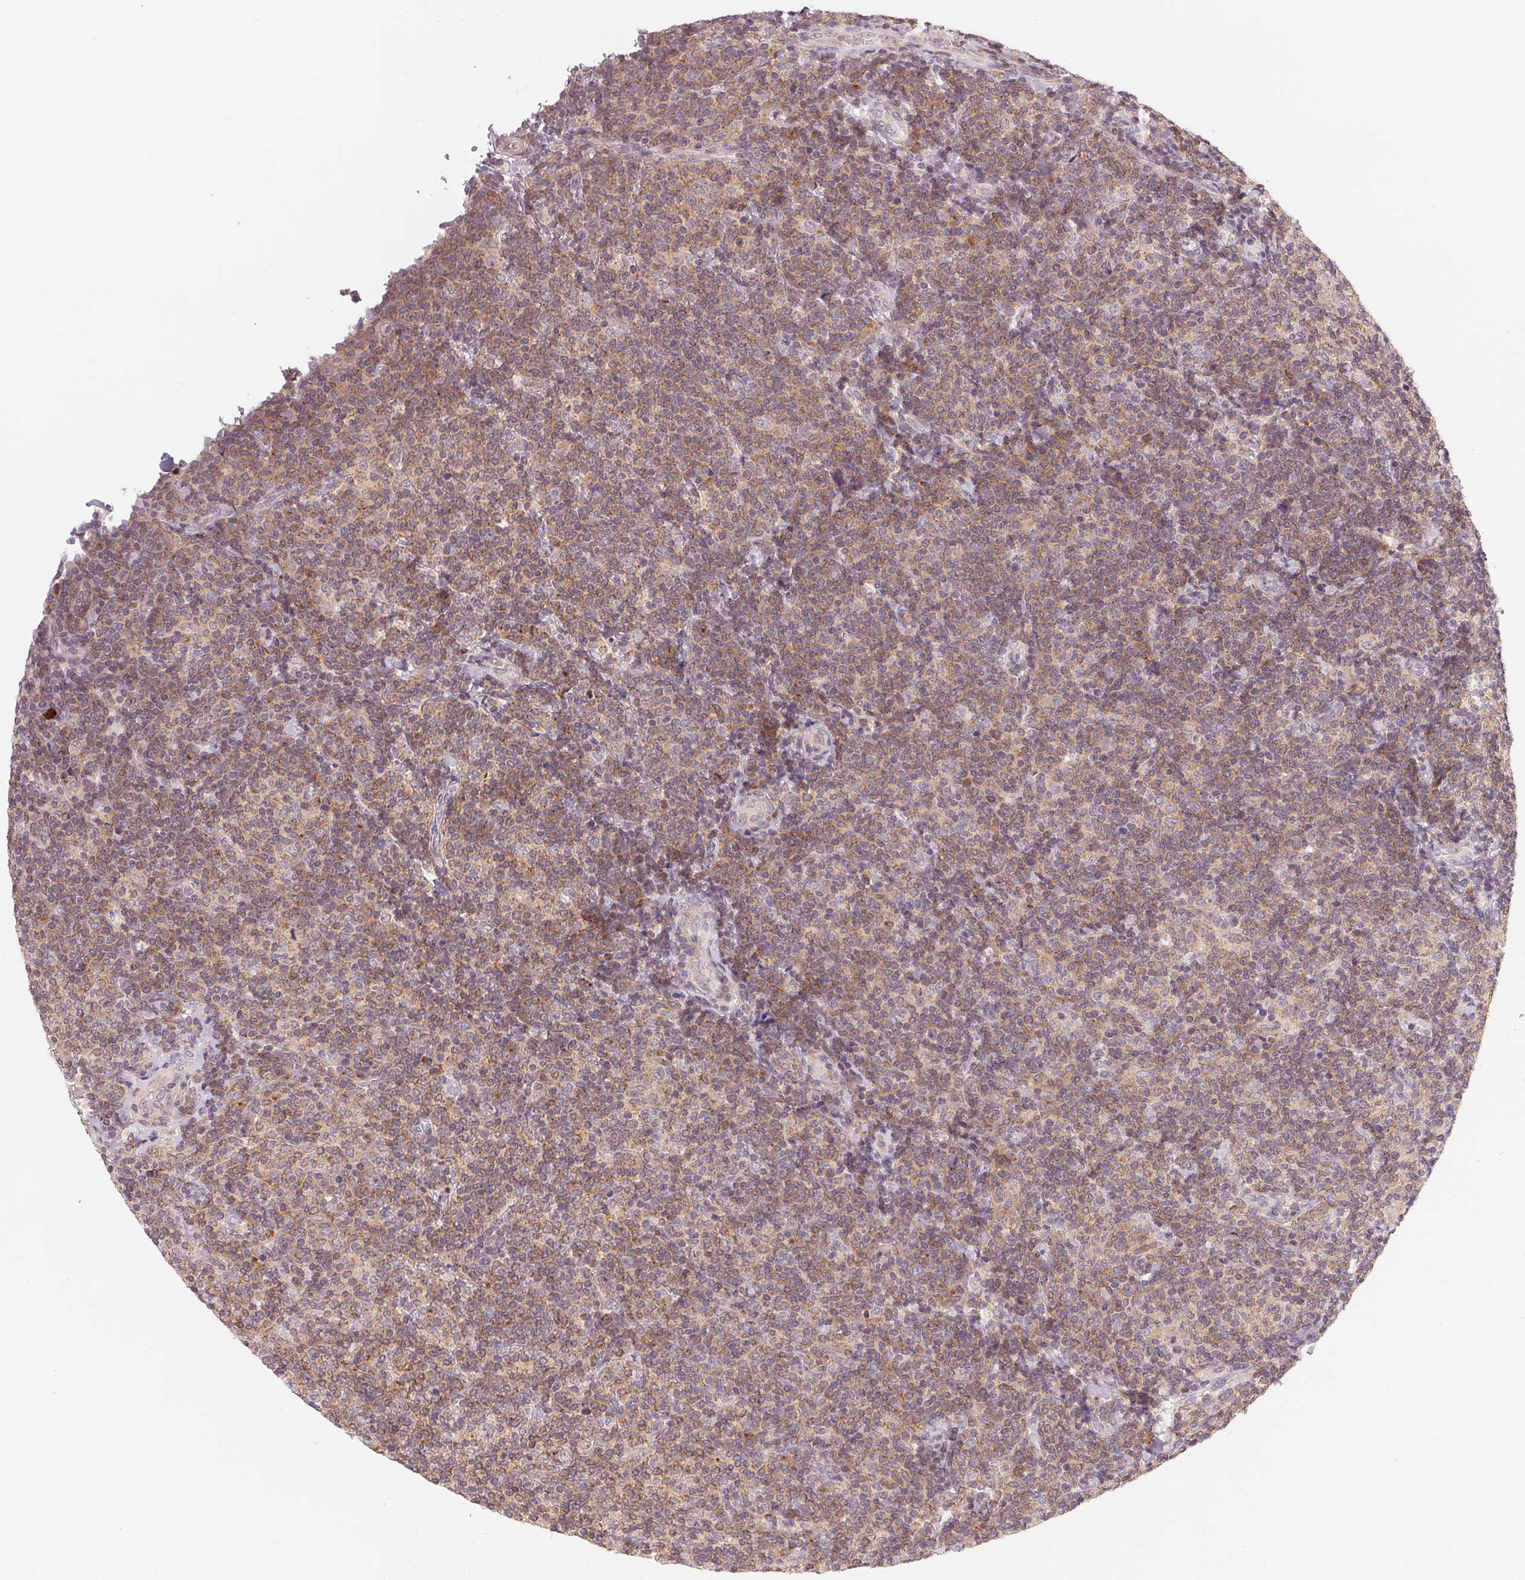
{"staining": {"intensity": "weak", "quantity": ">75%", "location": "cytoplasmic/membranous"}, "tissue": "lymphoma", "cell_type": "Tumor cells", "image_type": "cancer", "snomed": [{"axis": "morphology", "description": "Malignant lymphoma, non-Hodgkin's type, Low grade"}, {"axis": "topography", "description": "Lymph node"}], "caption": "This histopathology image displays malignant lymphoma, non-Hodgkin's type (low-grade) stained with immunohistochemistry (IHC) to label a protein in brown. The cytoplasmic/membranous of tumor cells show weak positivity for the protein. Nuclei are counter-stained blue.", "gene": "NCOA4", "patient": {"sex": "female", "age": 56}}